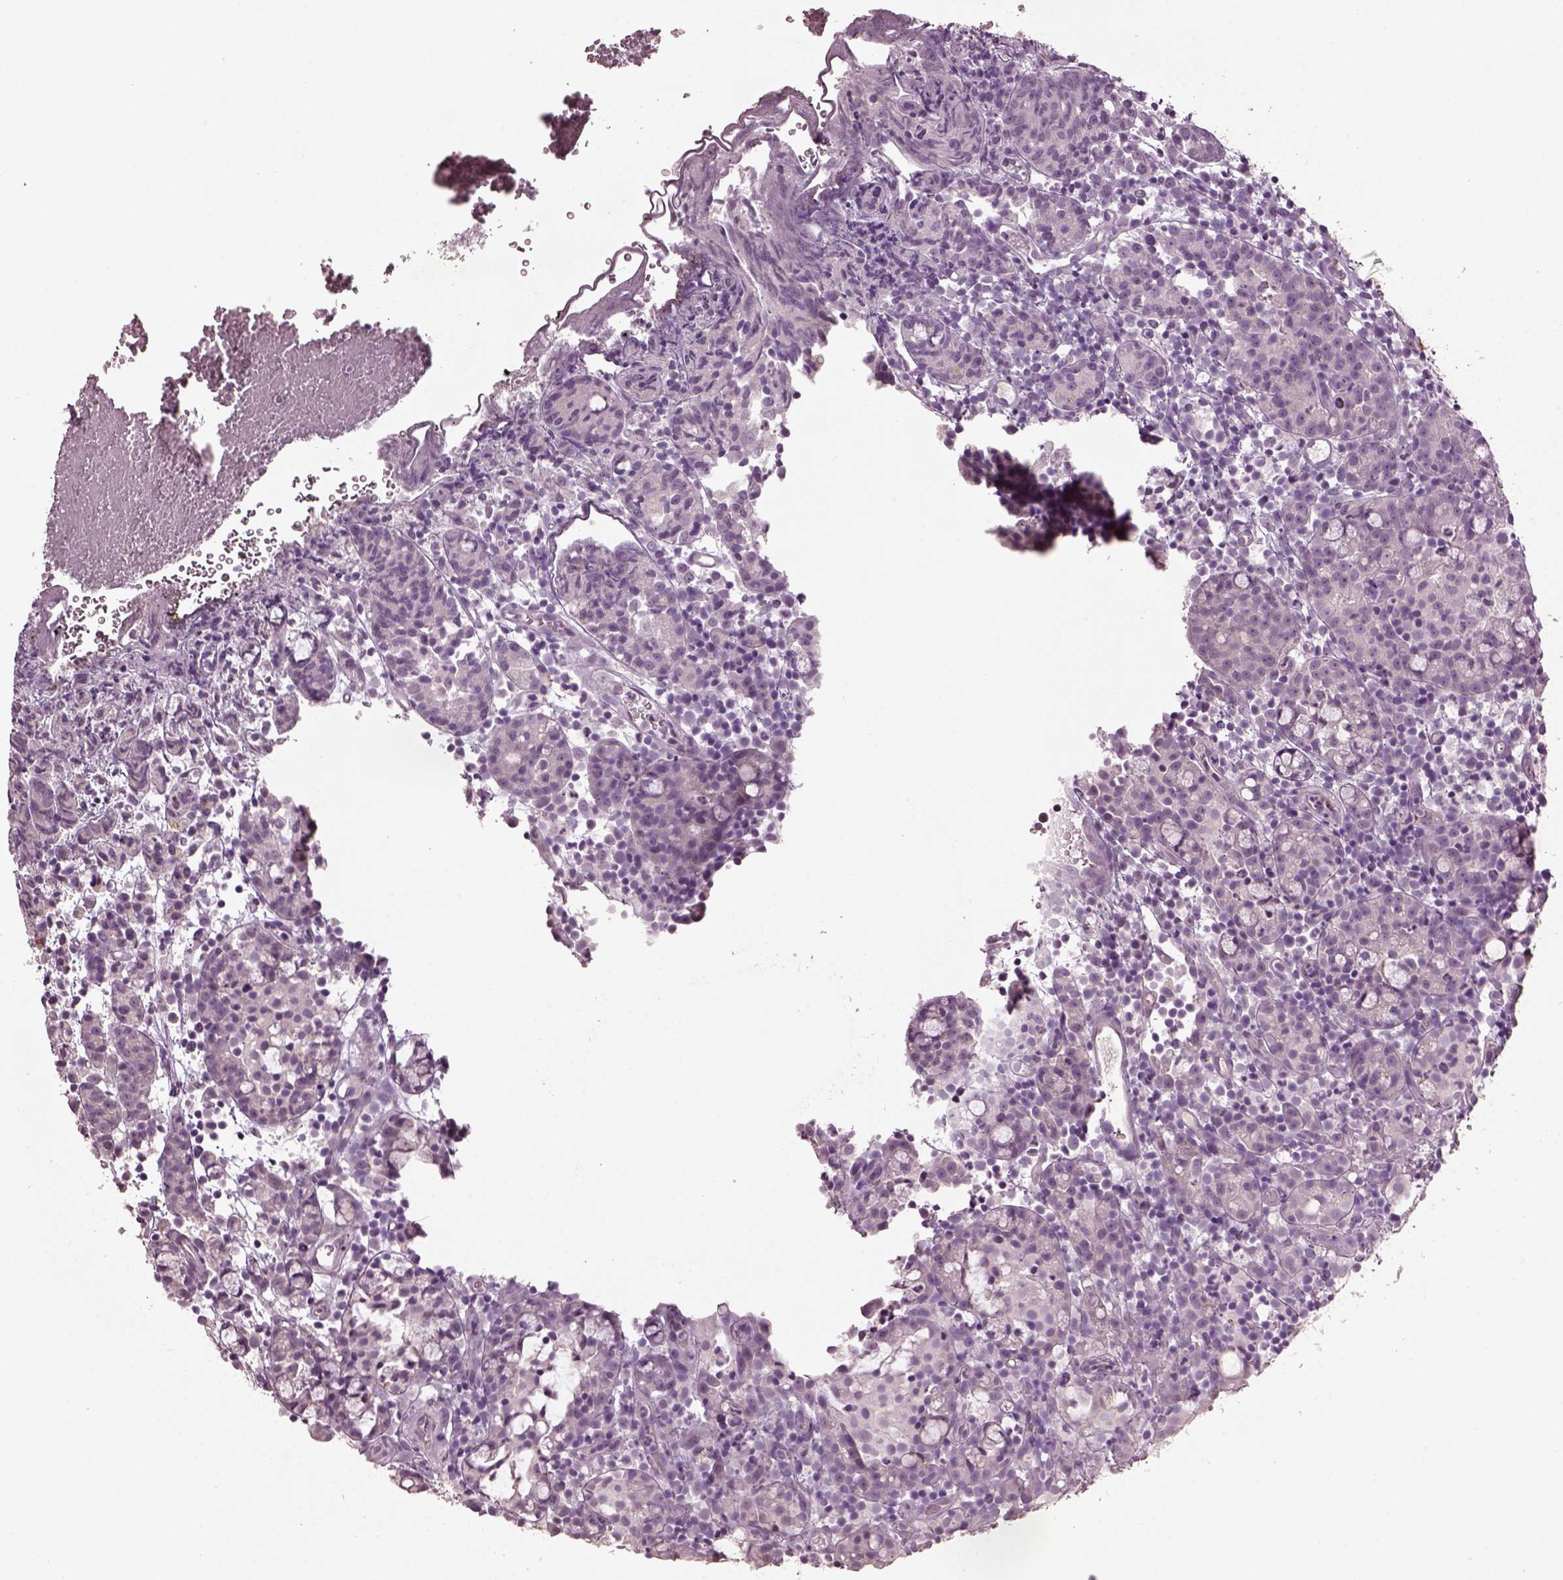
{"staining": {"intensity": "negative", "quantity": "none", "location": "none"}, "tissue": "prostate cancer", "cell_type": "Tumor cells", "image_type": "cancer", "snomed": [{"axis": "morphology", "description": "Adenocarcinoma, High grade"}, {"axis": "topography", "description": "Prostate"}], "caption": "Immunohistochemical staining of prostate cancer displays no significant staining in tumor cells.", "gene": "KCNIP3", "patient": {"sex": "male", "age": 53}}